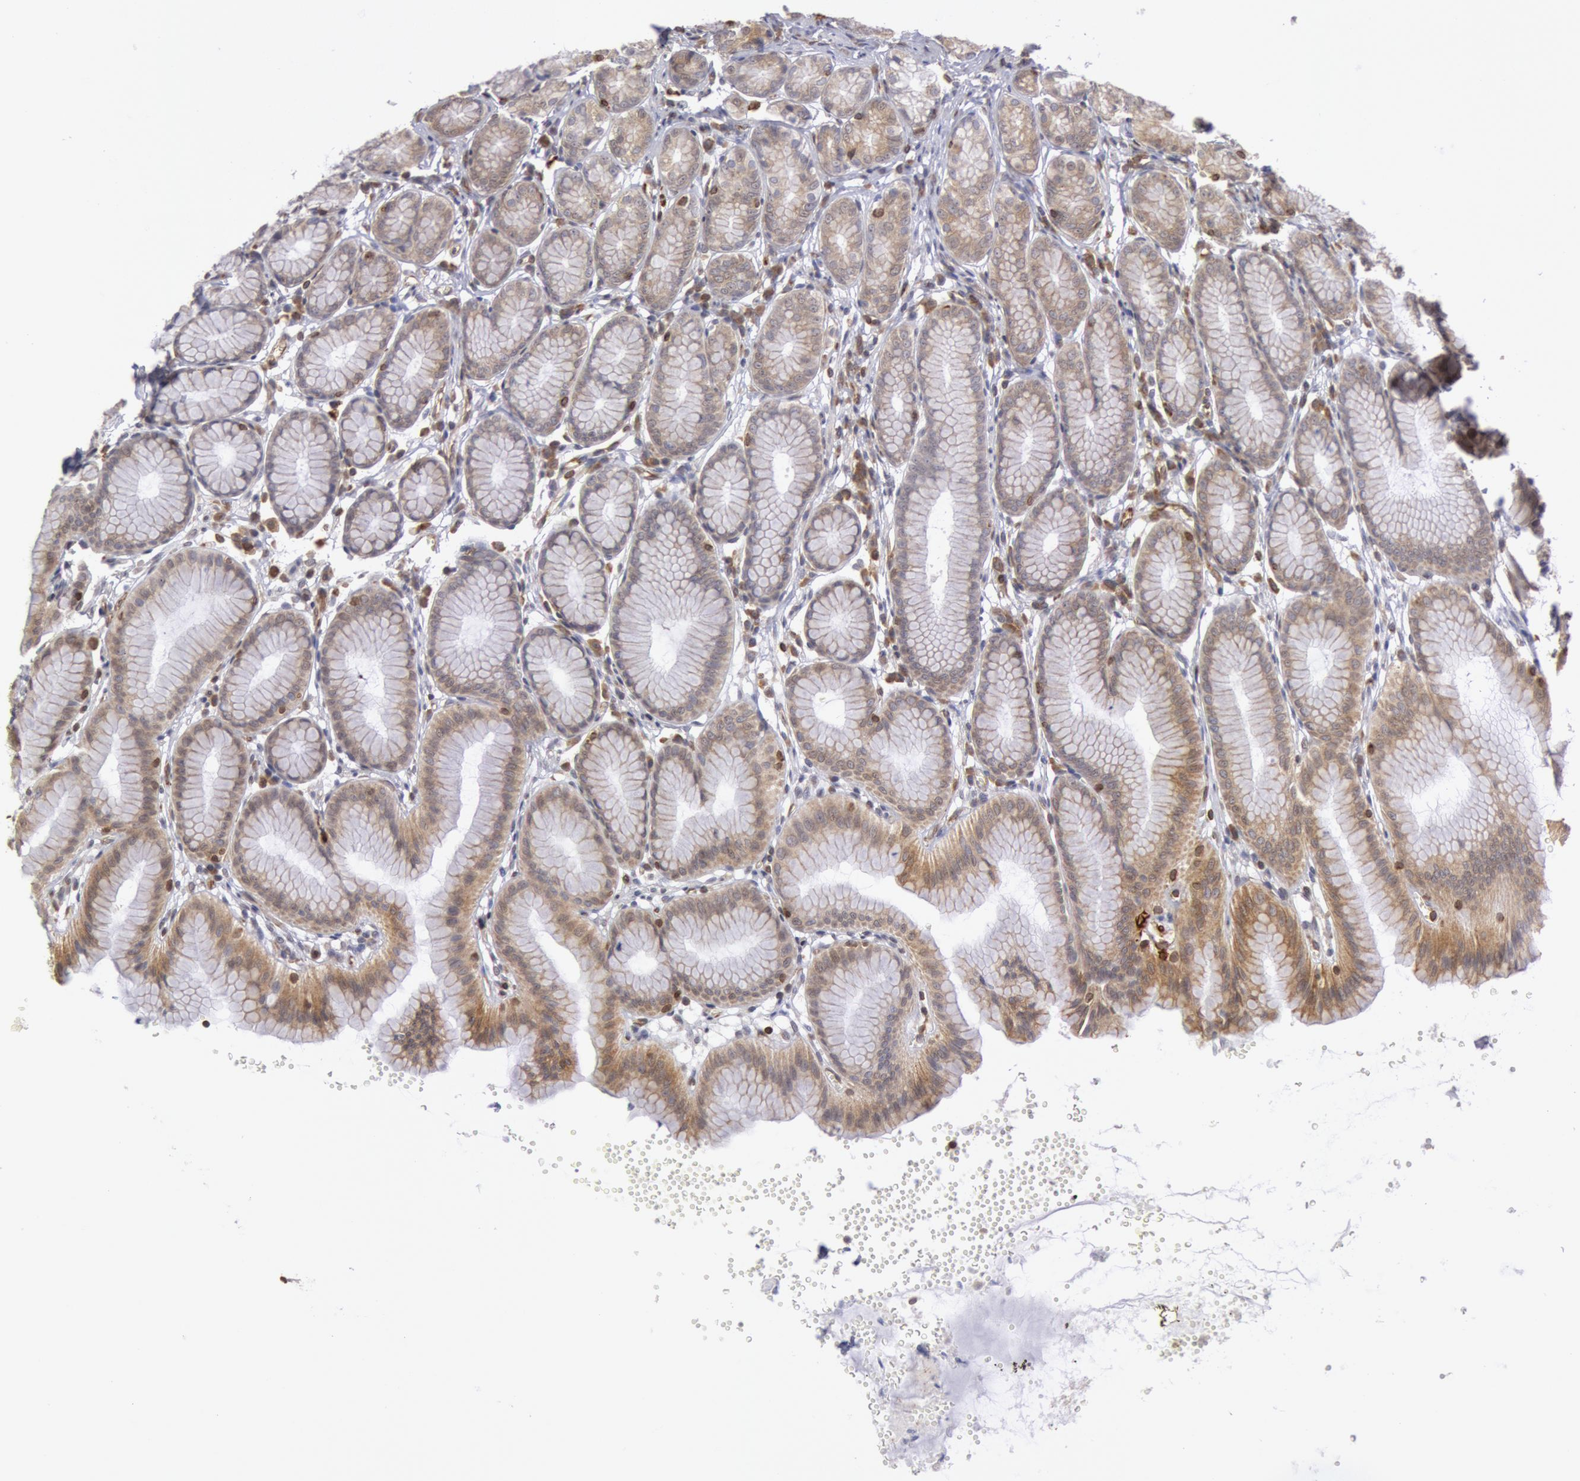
{"staining": {"intensity": "weak", "quantity": "<25%", "location": "cytoplasmic/membranous"}, "tissue": "stomach", "cell_type": "Glandular cells", "image_type": "normal", "snomed": [{"axis": "morphology", "description": "Normal tissue, NOS"}, {"axis": "topography", "description": "Stomach"}], "caption": "High magnification brightfield microscopy of benign stomach stained with DAB (brown) and counterstained with hematoxylin (blue): glandular cells show no significant expression.", "gene": "ENSG00000250264", "patient": {"sex": "male", "age": 42}}